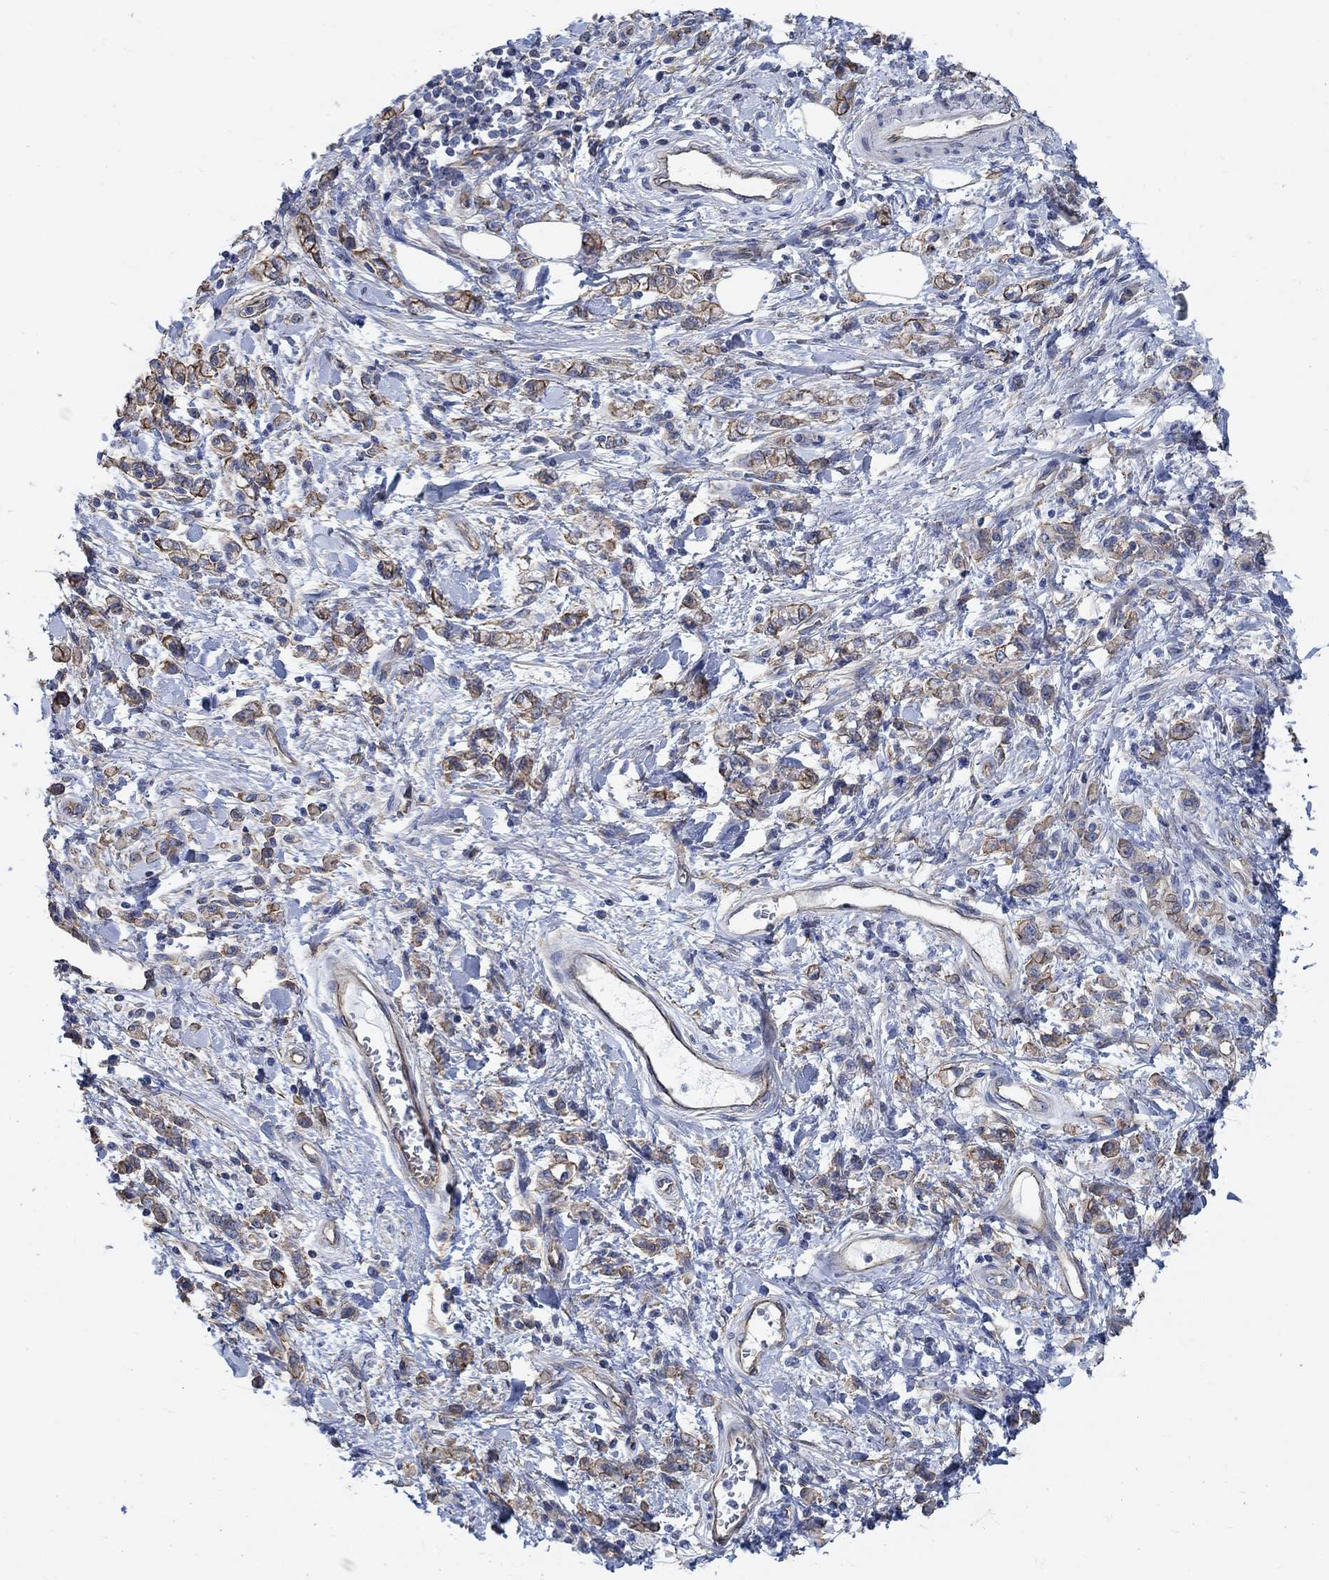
{"staining": {"intensity": "strong", "quantity": "25%-75%", "location": "cytoplasmic/membranous"}, "tissue": "stomach cancer", "cell_type": "Tumor cells", "image_type": "cancer", "snomed": [{"axis": "morphology", "description": "Adenocarcinoma, NOS"}, {"axis": "topography", "description": "Stomach"}], "caption": "Brown immunohistochemical staining in human stomach adenocarcinoma reveals strong cytoplasmic/membranous expression in approximately 25%-75% of tumor cells.", "gene": "TMEM198", "patient": {"sex": "male", "age": 77}}